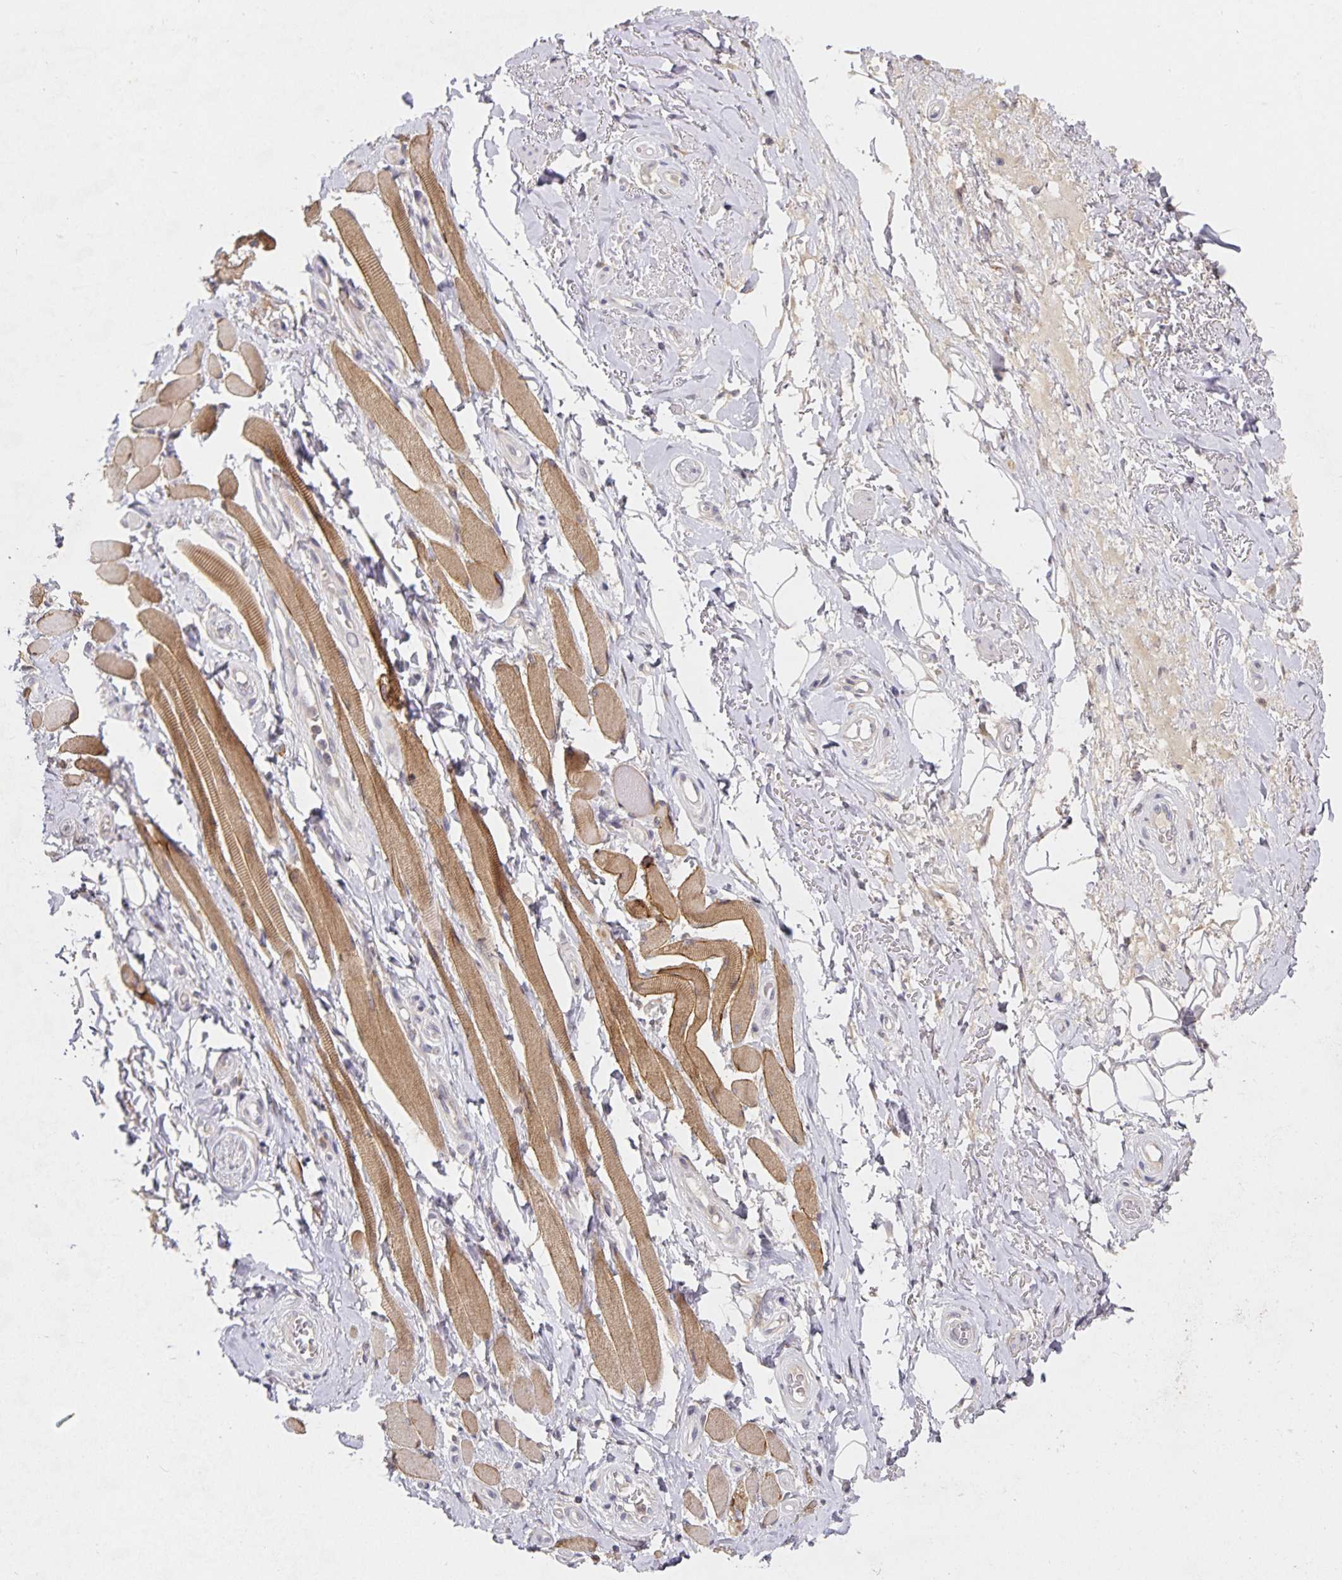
{"staining": {"intensity": "negative", "quantity": "none", "location": "none"}, "tissue": "adipose tissue", "cell_type": "Adipocytes", "image_type": "normal", "snomed": [{"axis": "morphology", "description": "Normal tissue, NOS"}, {"axis": "topography", "description": "Anal"}, {"axis": "topography", "description": "Peripheral nerve tissue"}], "caption": "High magnification brightfield microscopy of normal adipose tissue stained with DAB (brown) and counterstained with hematoxylin (blue): adipocytes show no significant positivity. Brightfield microscopy of IHC stained with DAB (3,3'-diaminobenzidine) (brown) and hematoxylin (blue), captured at high magnification.", "gene": "HEPN1", "patient": {"sex": "male", "age": 53}}